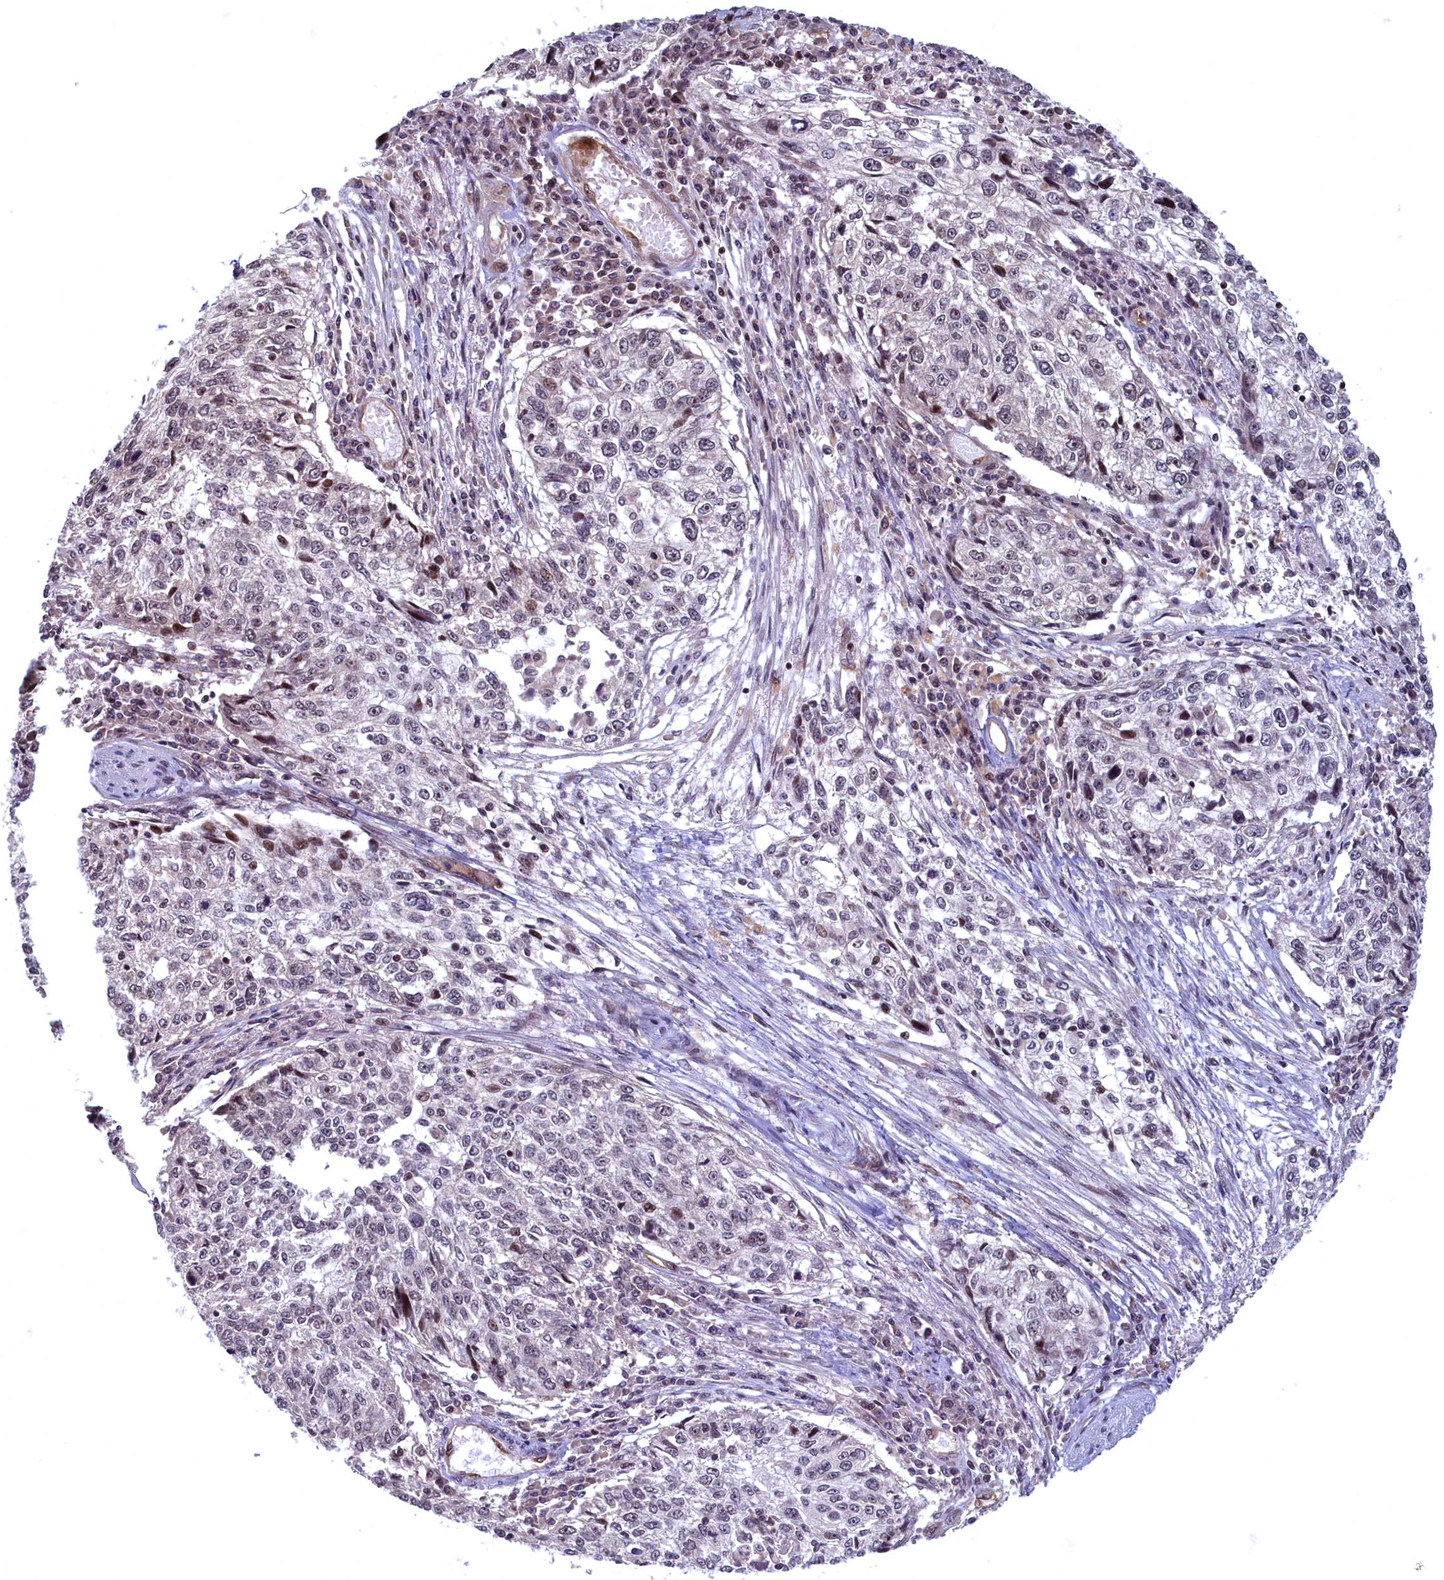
{"staining": {"intensity": "negative", "quantity": "none", "location": "none"}, "tissue": "cervical cancer", "cell_type": "Tumor cells", "image_type": "cancer", "snomed": [{"axis": "morphology", "description": "Squamous cell carcinoma, NOS"}, {"axis": "topography", "description": "Cervix"}], "caption": "Cervical cancer was stained to show a protein in brown. There is no significant positivity in tumor cells. (DAB (3,3'-diaminobenzidine) immunohistochemistry (IHC), high magnification).", "gene": "SNRK", "patient": {"sex": "female", "age": 57}}